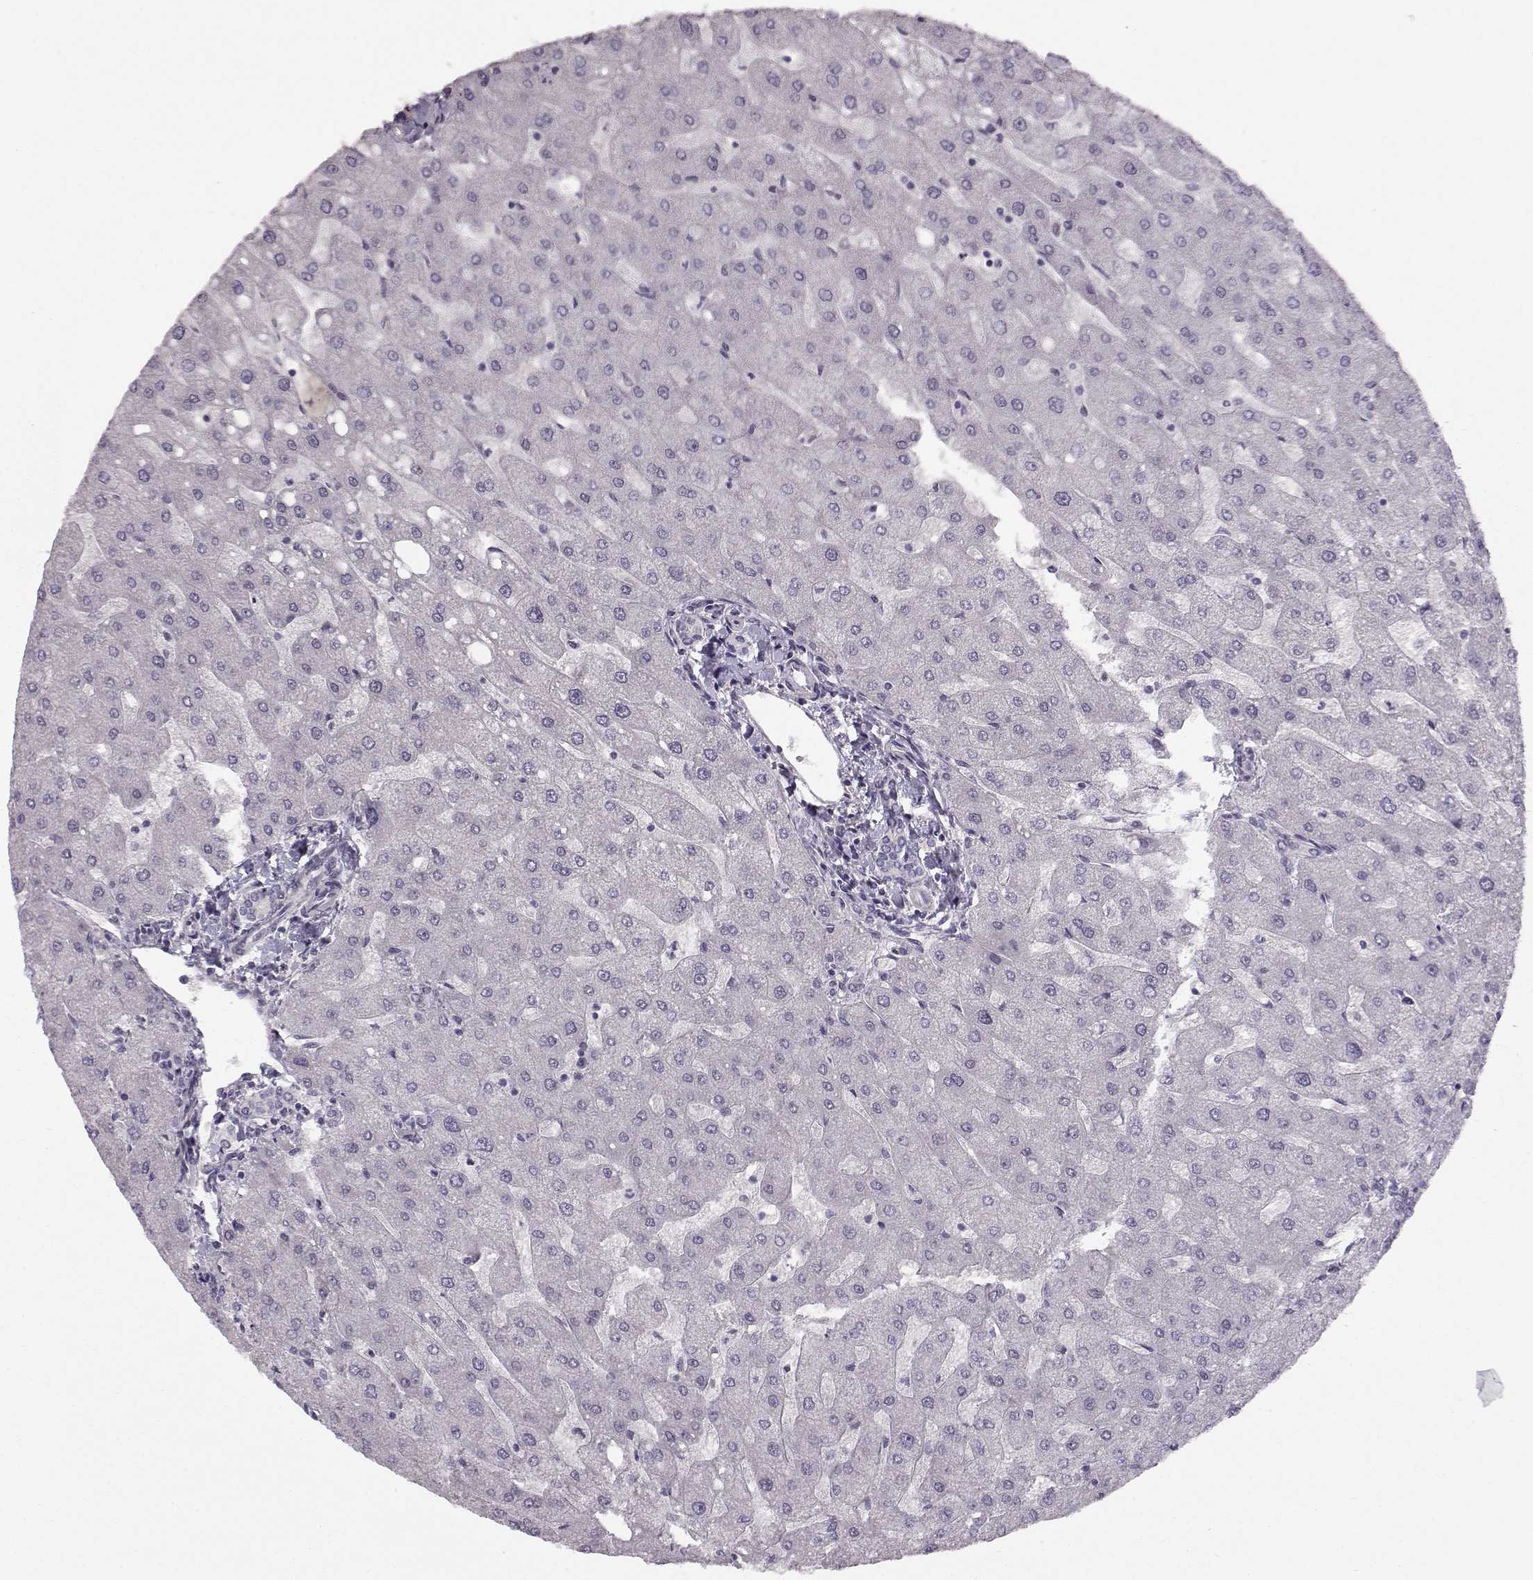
{"staining": {"intensity": "negative", "quantity": "none", "location": "none"}, "tissue": "liver", "cell_type": "Cholangiocytes", "image_type": "normal", "snomed": [{"axis": "morphology", "description": "Normal tissue, NOS"}, {"axis": "topography", "description": "Liver"}], "caption": "Human liver stained for a protein using immunohistochemistry displays no positivity in cholangiocytes.", "gene": "PCP4", "patient": {"sex": "male", "age": 67}}